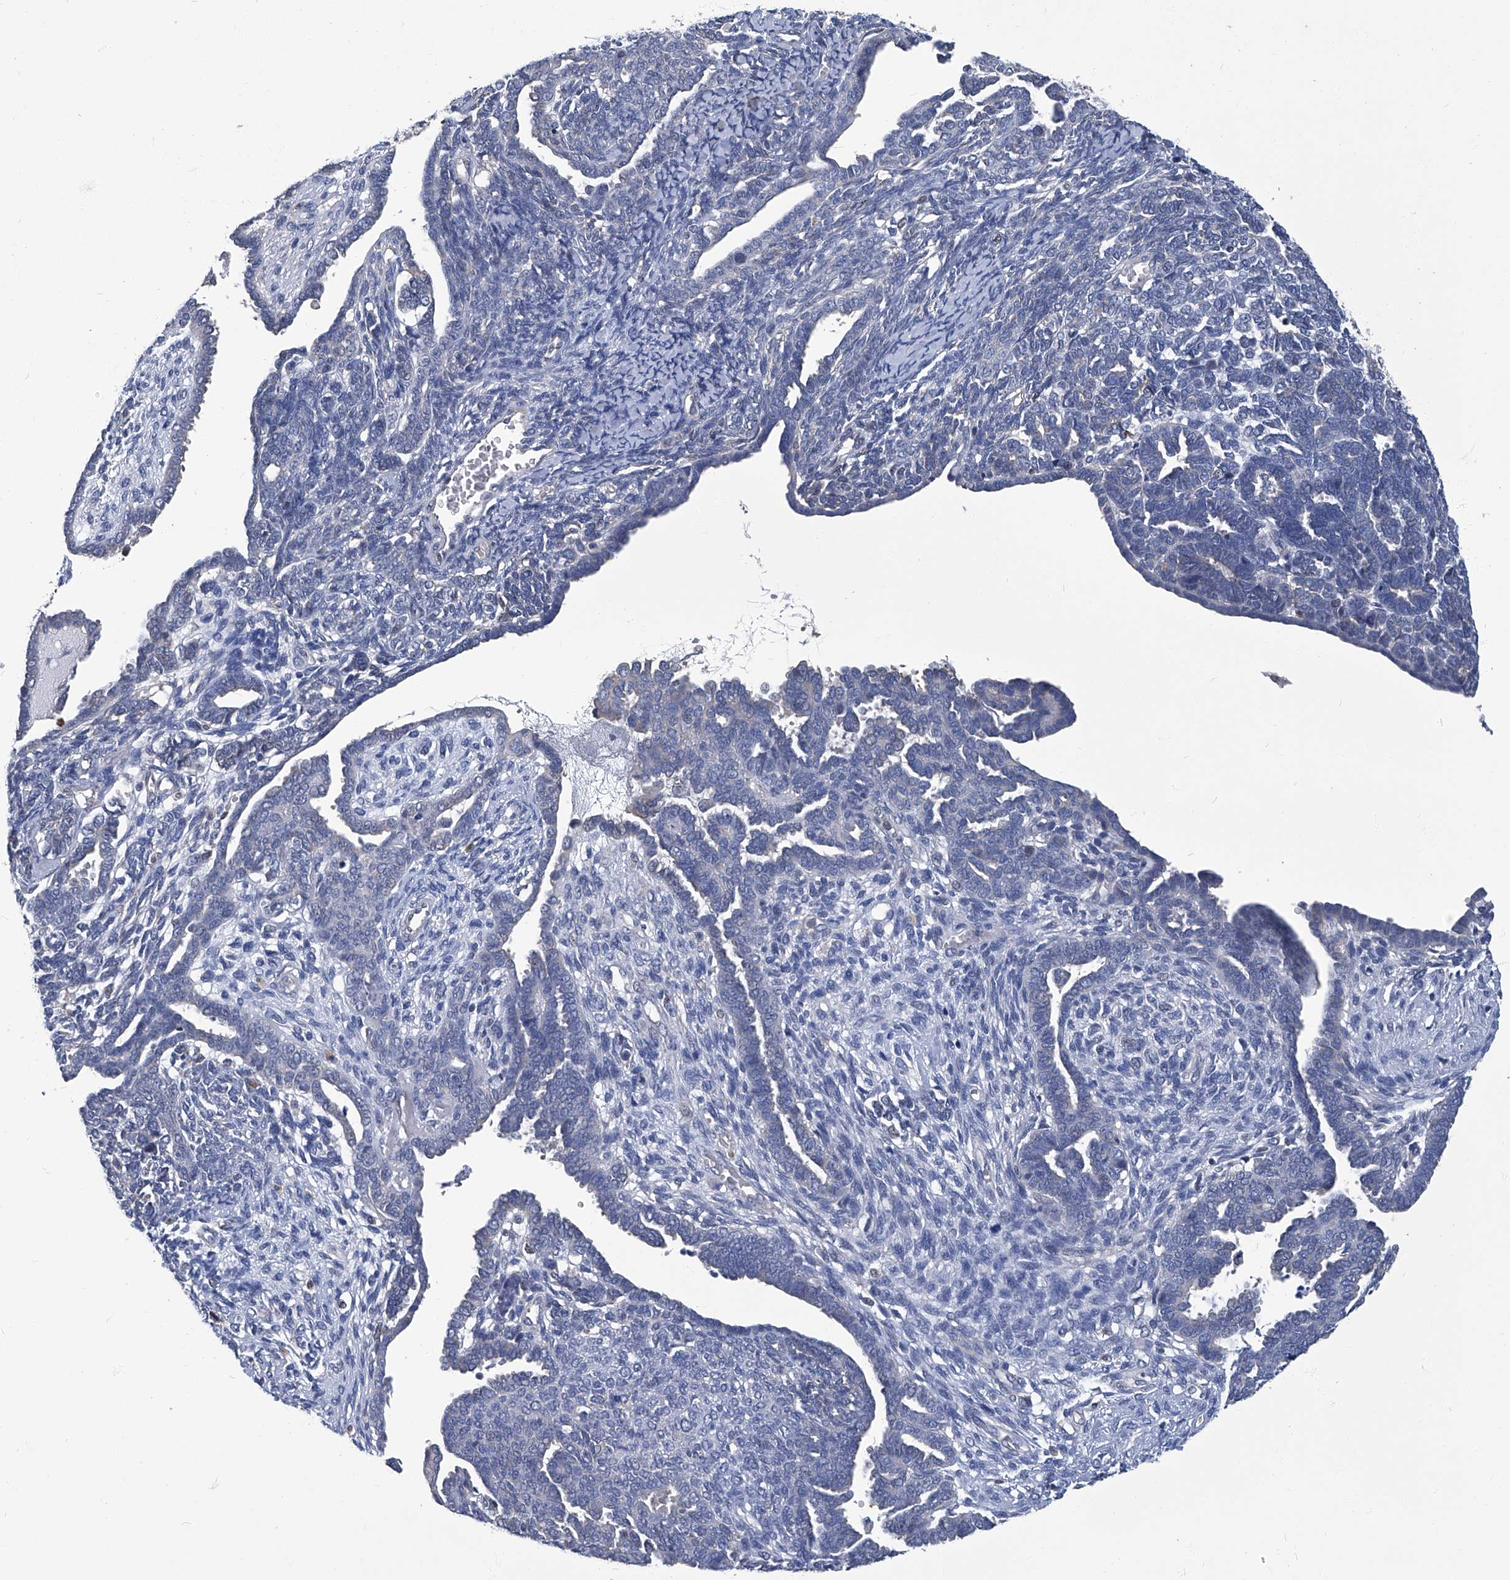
{"staining": {"intensity": "negative", "quantity": "none", "location": "none"}, "tissue": "endometrial cancer", "cell_type": "Tumor cells", "image_type": "cancer", "snomed": [{"axis": "morphology", "description": "Neoplasm, malignant, NOS"}, {"axis": "topography", "description": "Endometrium"}], "caption": "Immunohistochemistry (IHC) of human endometrial malignant neoplasm shows no positivity in tumor cells. (DAB immunohistochemistry, high magnification).", "gene": "TGFBR1", "patient": {"sex": "female", "age": 74}}